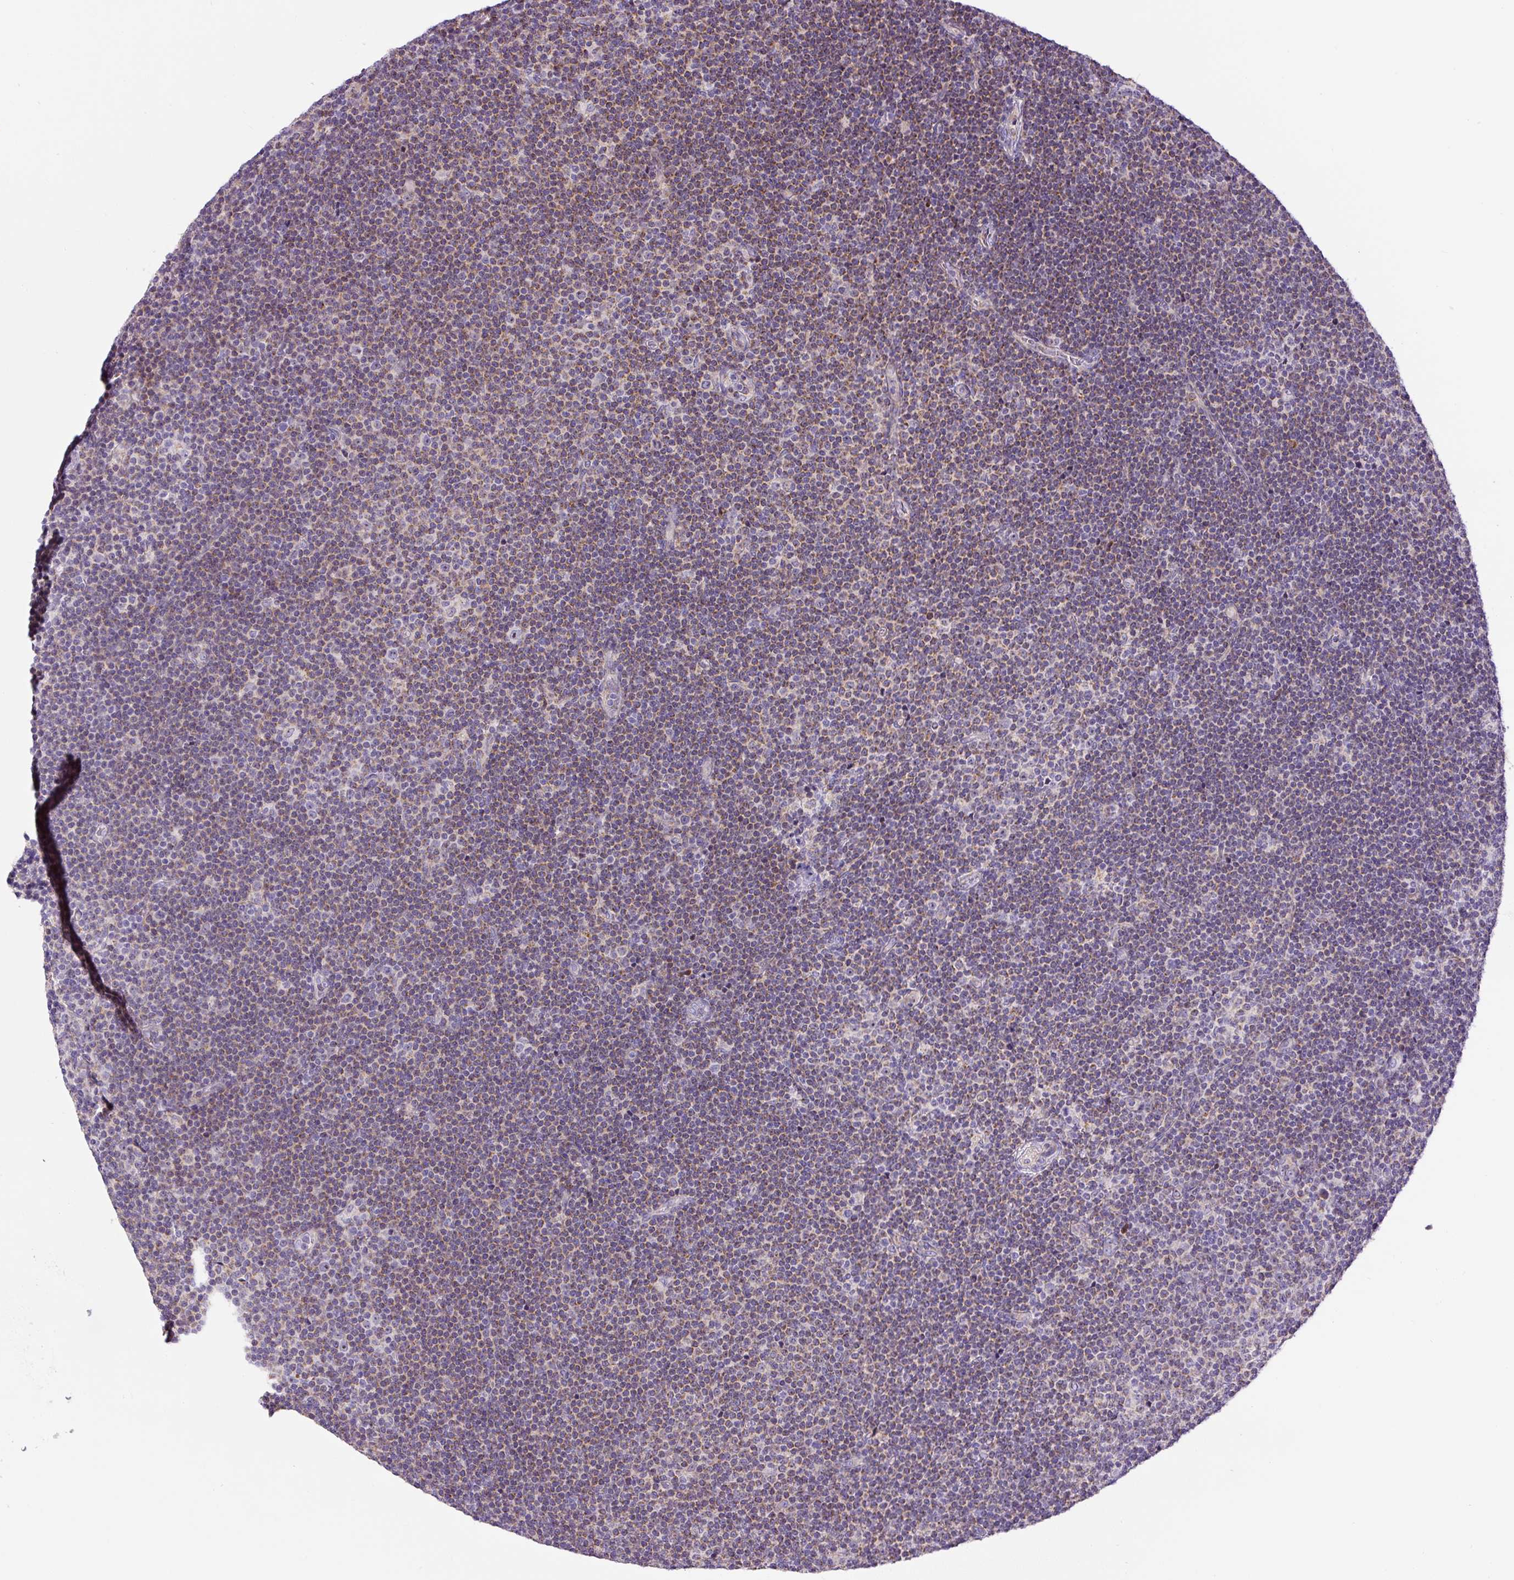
{"staining": {"intensity": "weak", "quantity": "25%-75%", "location": "cytoplasmic/membranous"}, "tissue": "lymphoma", "cell_type": "Tumor cells", "image_type": "cancer", "snomed": [{"axis": "morphology", "description": "Malignant lymphoma, non-Hodgkin's type, Low grade"}, {"axis": "topography", "description": "Lymph node"}], "caption": "Immunohistochemical staining of human lymphoma reveals low levels of weak cytoplasmic/membranous positivity in about 25%-75% of tumor cells.", "gene": "ZNF596", "patient": {"sex": "male", "age": 48}}